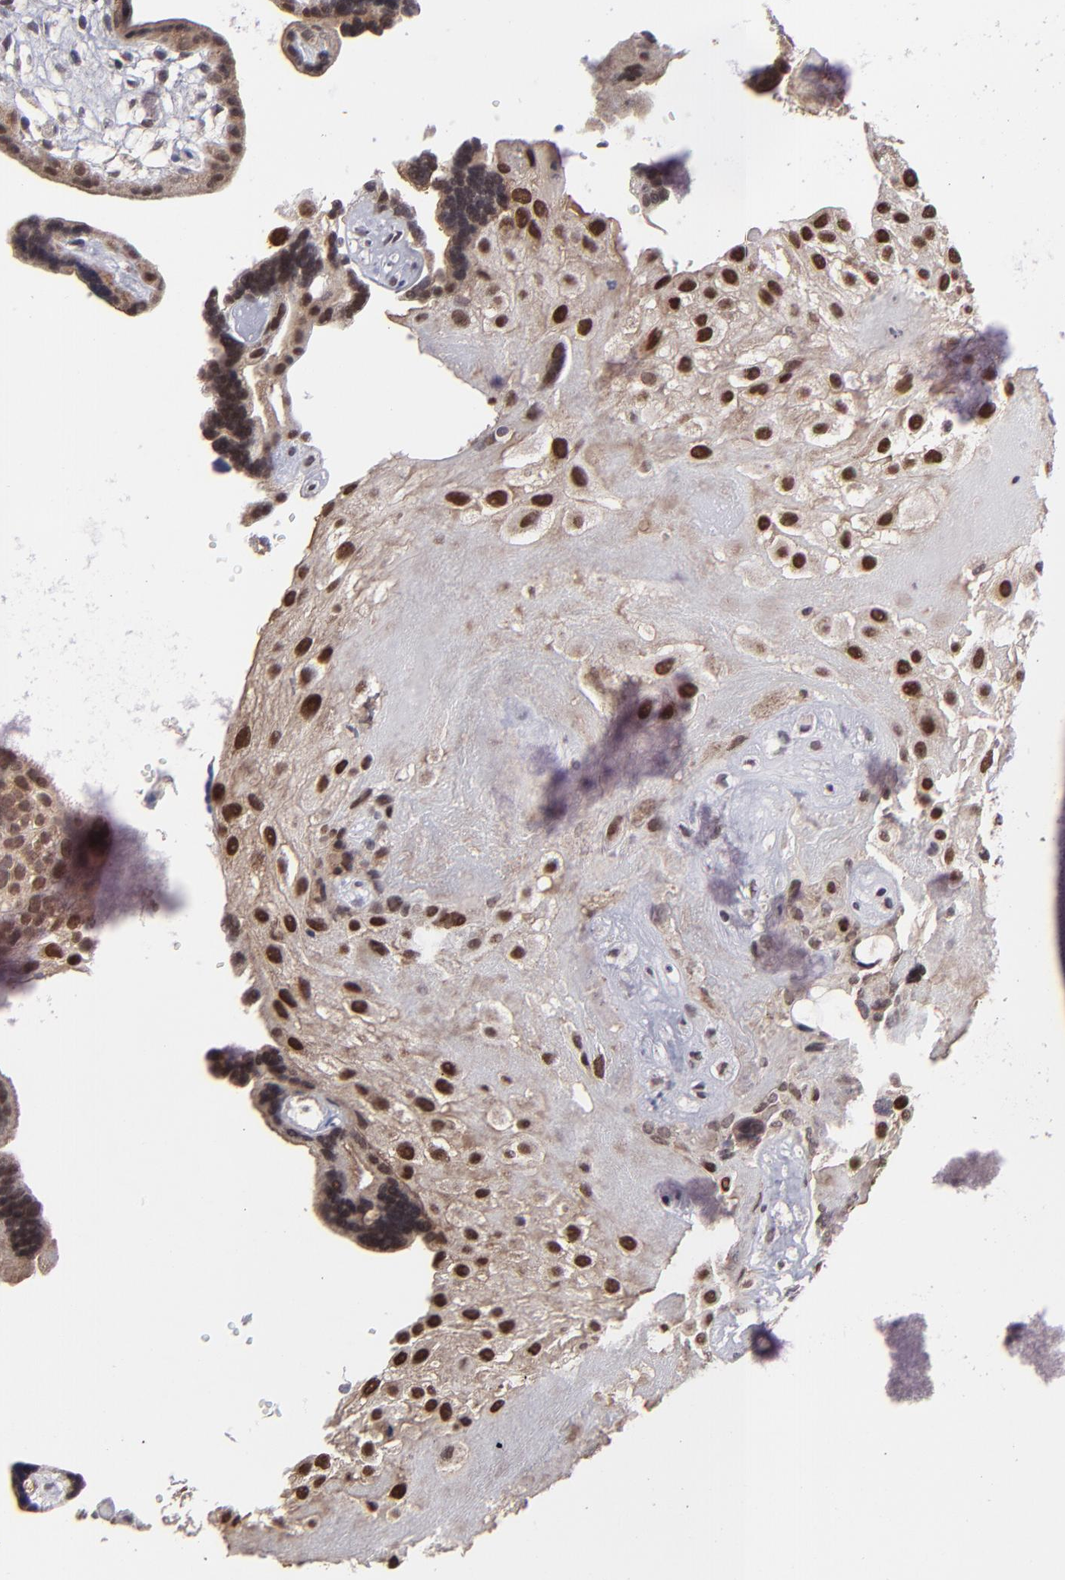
{"staining": {"intensity": "strong", "quantity": ">75%", "location": "cytoplasmic/membranous"}, "tissue": "placenta", "cell_type": "Decidual cells", "image_type": "normal", "snomed": [{"axis": "morphology", "description": "Normal tissue, NOS"}, {"axis": "topography", "description": "Placenta"}], "caption": "Brown immunohistochemical staining in unremarkable placenta shows strong cytoplasmic/membranous positivity in about >75% of decidual cells.", "gene": "SLC15A1", "patient": {"sex": "female", "age": 32}}